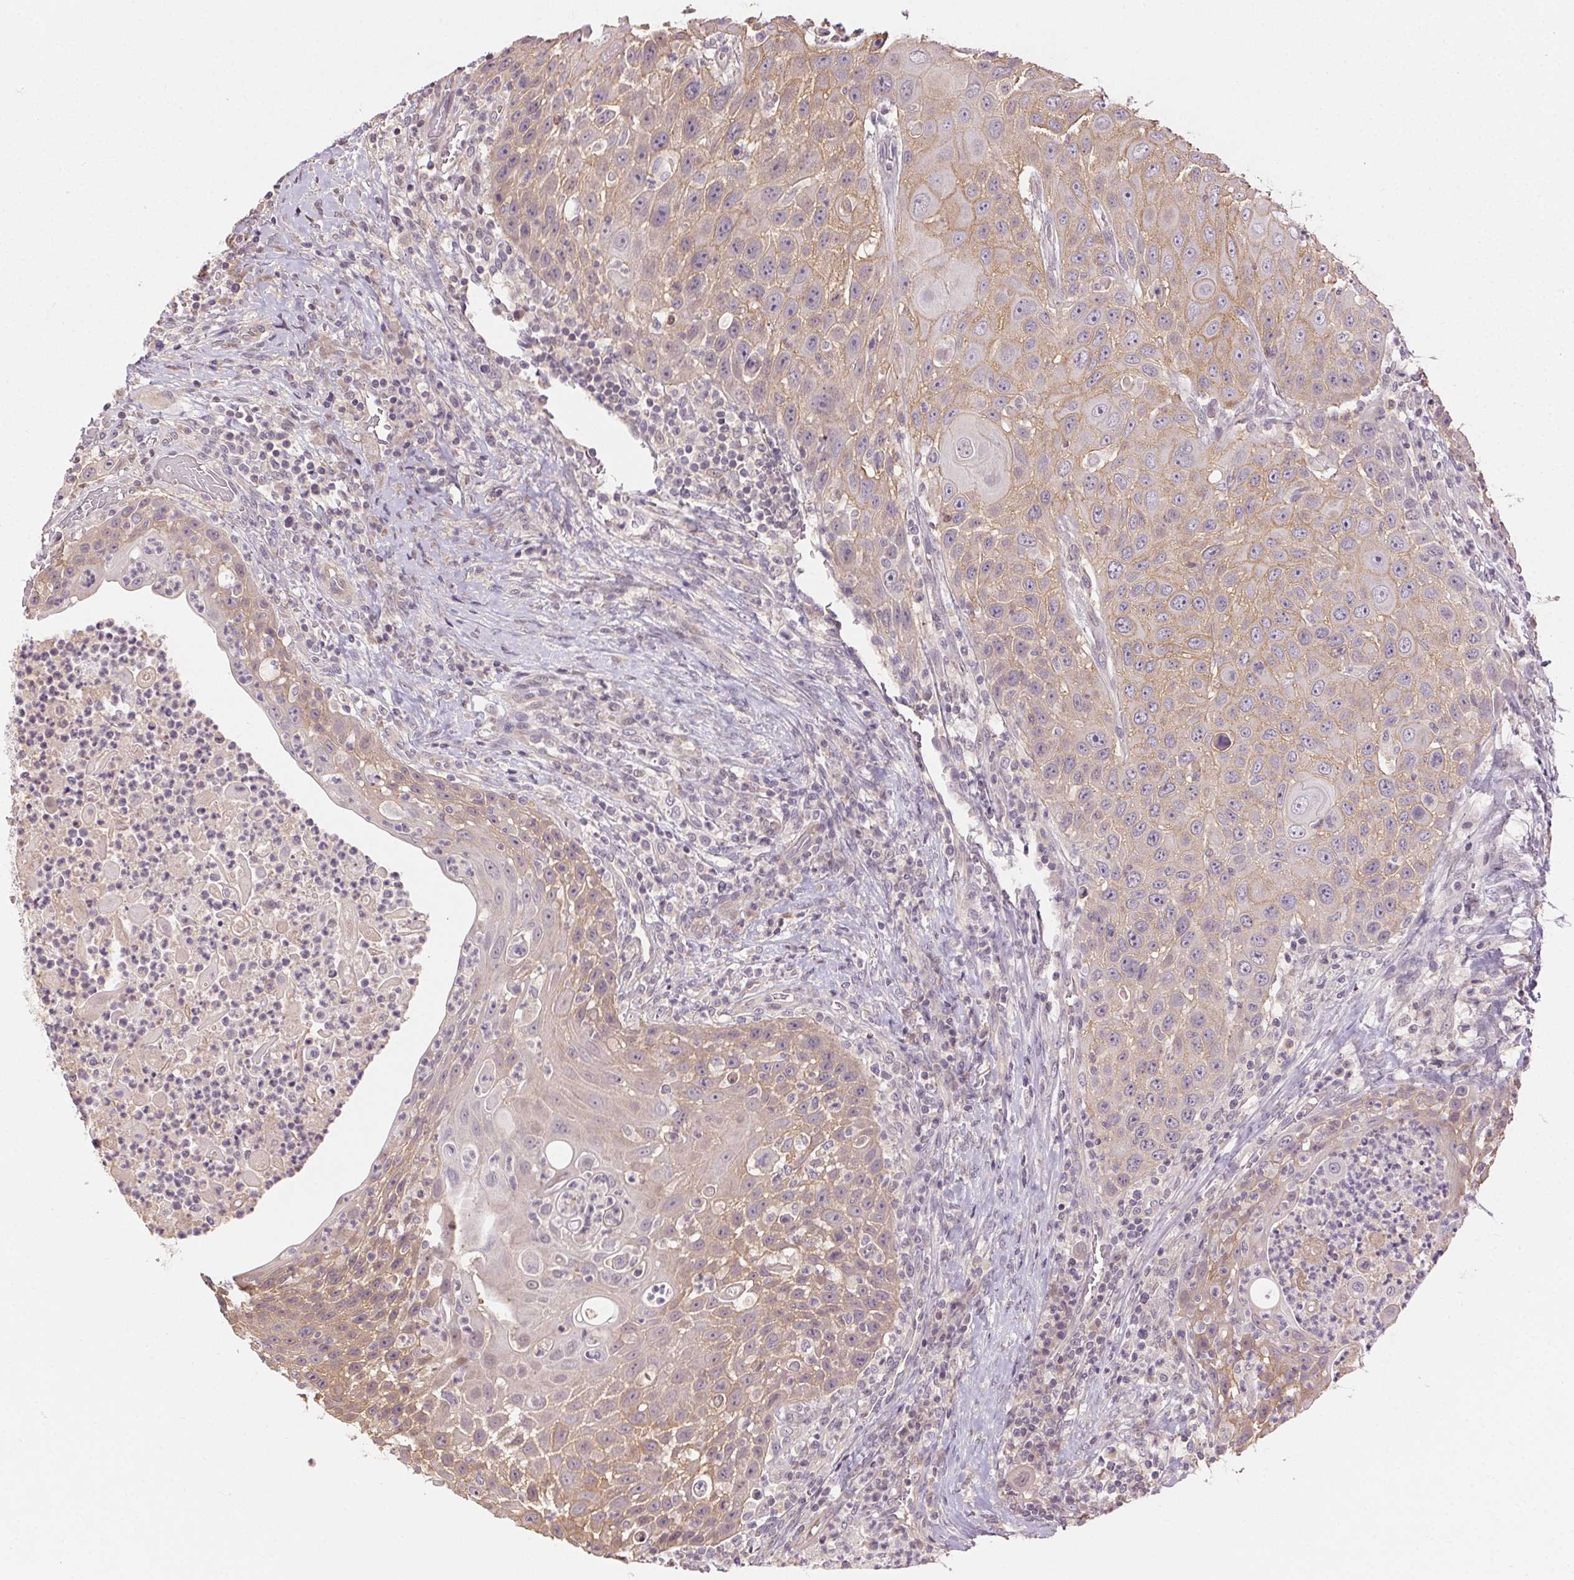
{"staining": {"intensity": "weak", "quantity": "25%-75%", "location": "cytoplasmic/membranous"}, "tissue": "head and neck cancer", "cell_type": "Tumor cells", "image_type": "cancer", "snomed": [{"axis": "morphology", "description": "Squamous cell carcinoma, NOS"}, {"axis": "topography", "description": "Head-Neck"}], "caption": "DAB immunohistochemical staining of human head and neck squamous cell carcinoma demonstrates weak cytoplasmic/membranous protein expression in approximately 25%-75% of tumor cells.", "gene": "ATP1B3", "patient": {"sex": "male", "age": 69}}